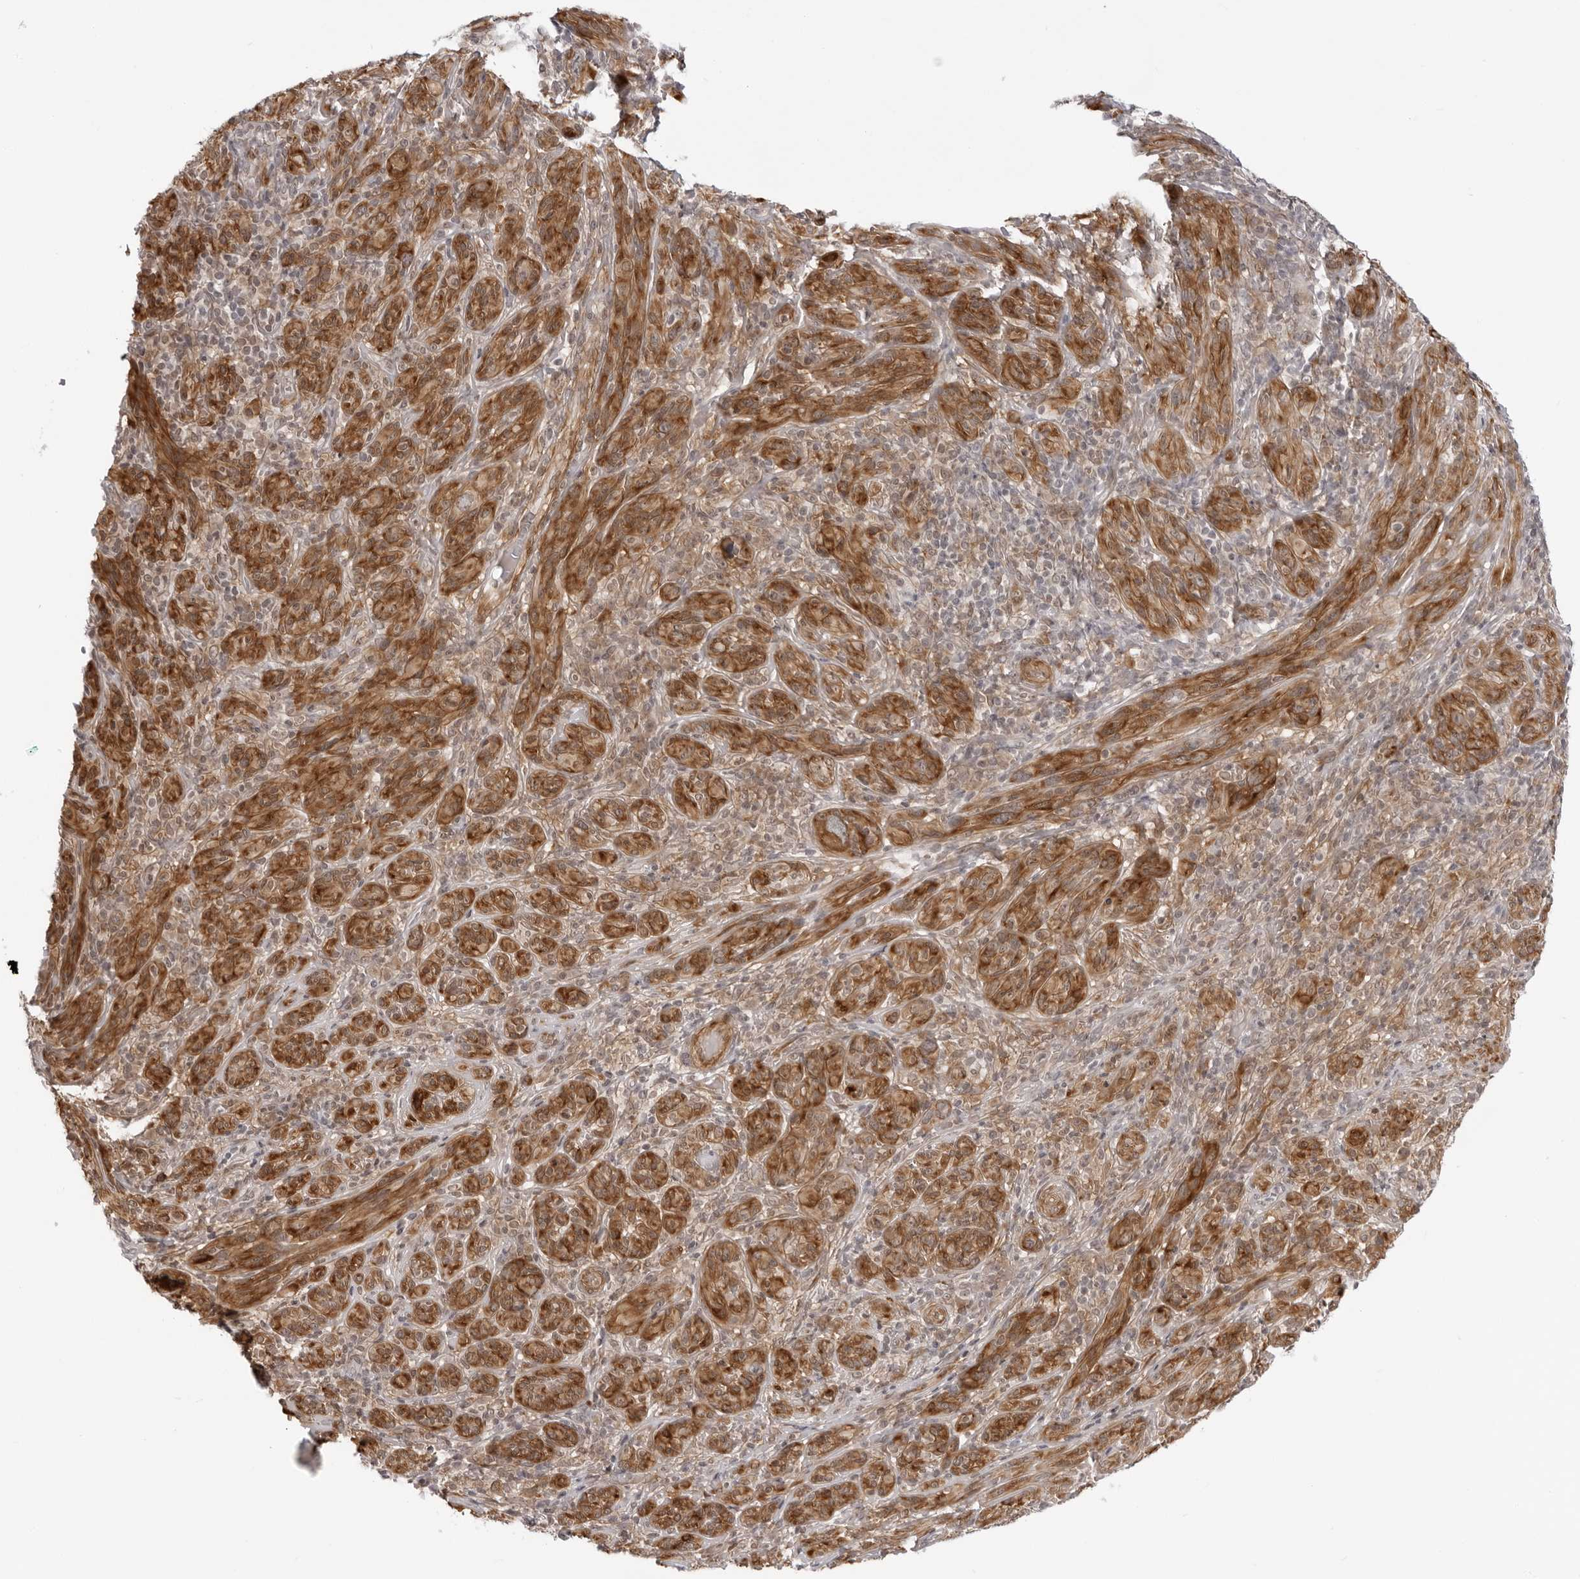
{"staining": {"intensity": "moderate", "quantity": ">75%", "location": "cytoplasmic/membranous"}, "tissue": "melanoma", "cell_type": "Tumor cells", "image_type": "cancer", "snomed": [{"axis": "morphology", "description": "Malignant melanoma, NOS"}, {"axis": "topography", "description": "Skin of head"}], "caption": "Melanoma stained with a brown dye shows moderate cytoplasmic/membranous positive staining in approximately >75% of tumor cells.", "gene": "SRGAP2", "patient": {"sex": "male", "age": 96}}